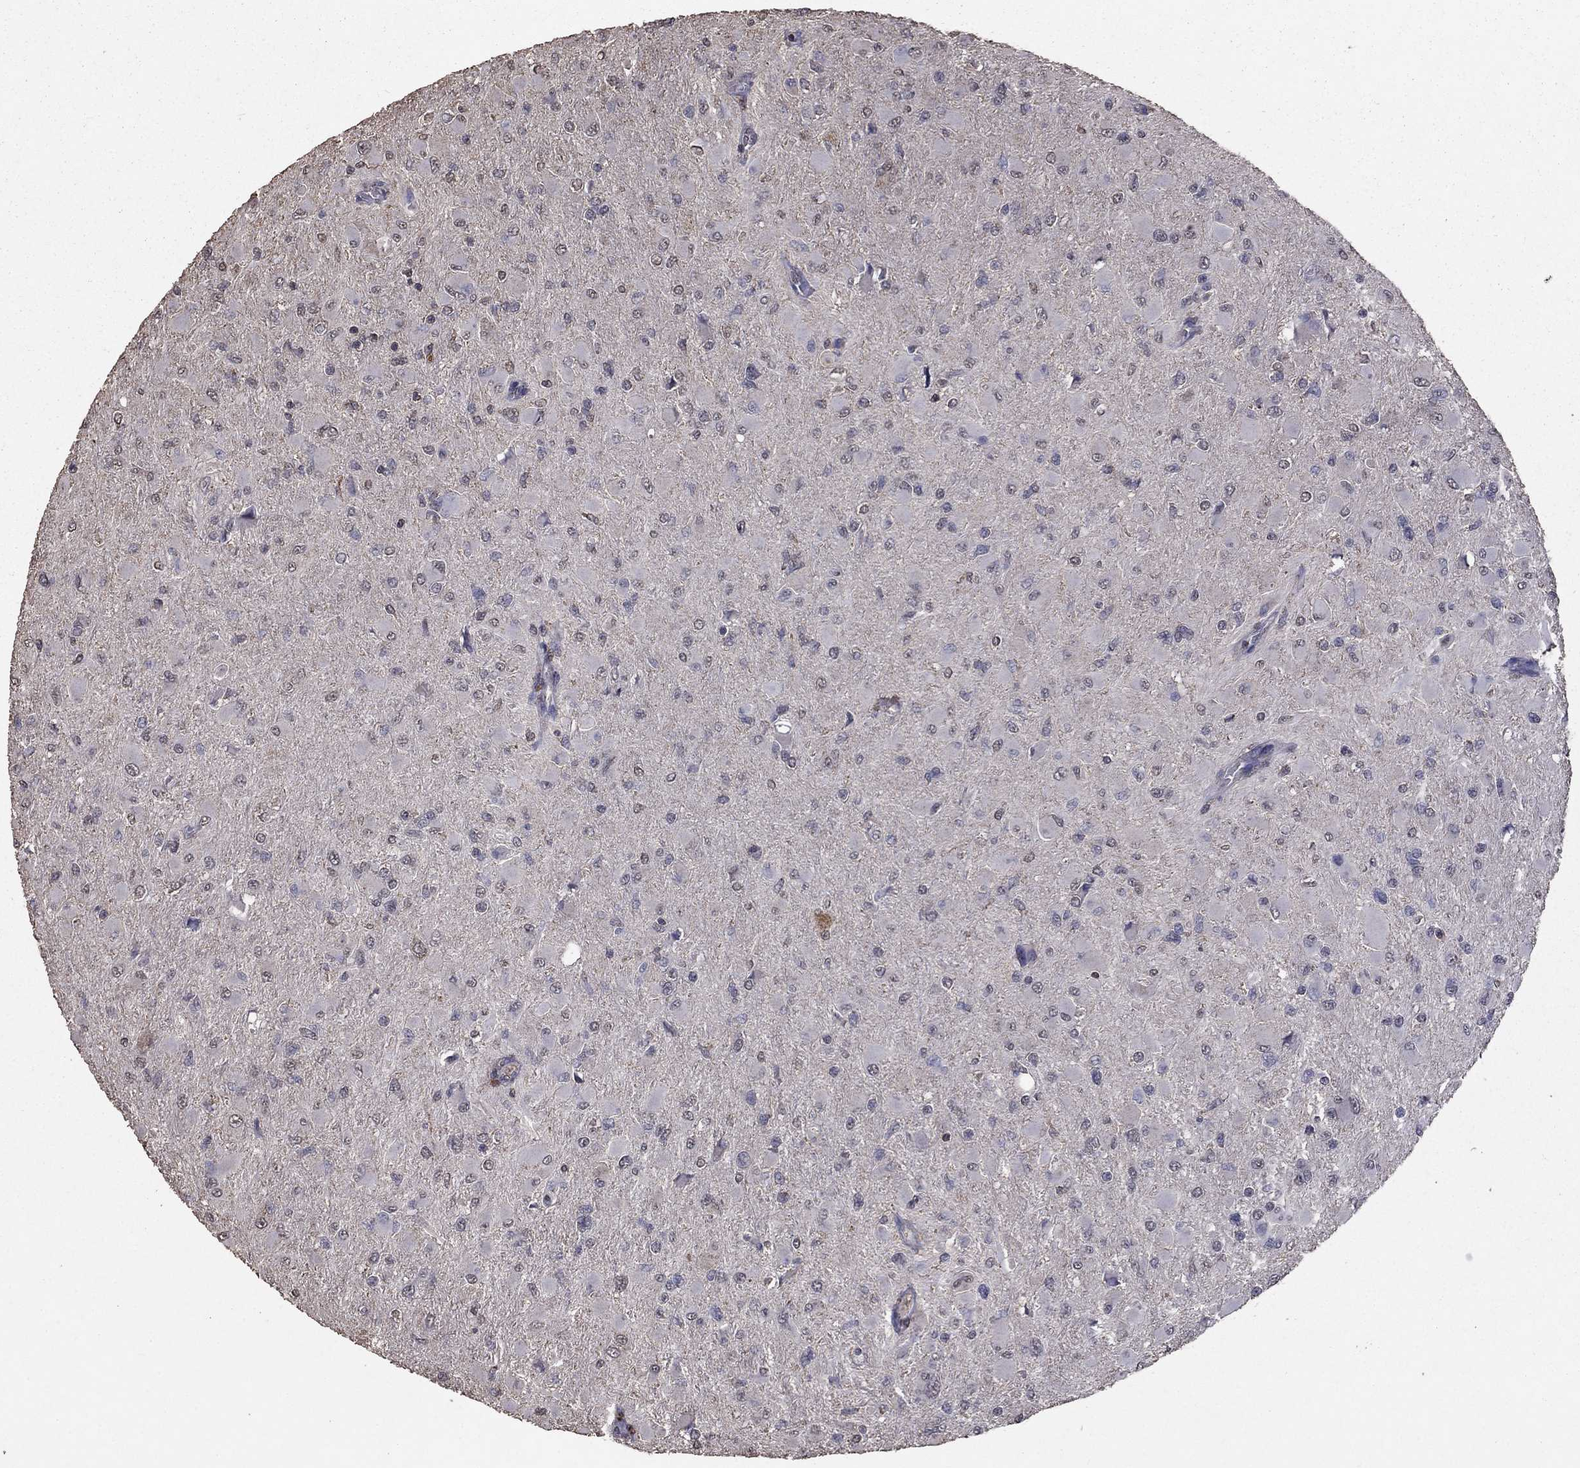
{"staining": {"intensity": "negative", "quantity": "none", "location": "none"}, "tissue": "glioma", "cell_type": "Tumor cells", "image_type": "cancer", "snomed": [{"axis": "morphology", "description": "Glioma, malignant, High grade"}, {"axis": "topography", "description": "Cerebral cortex"}], "caption": "High magnification brightfield microscopy of malignant glioma (high-grade) stained with DAB (3,3'-diaminobenzidine) (brown) and counterstained with hematoxylin (blue): tumor cells show no significant staining. The staining was performed using DAB to visualize the protein expression in brown, while the nuclei were stained in blue with hematoxylin (Magnification: 20x).", "gene": "SERPINA5", "patient": {"sex": "female", "age": 36}}